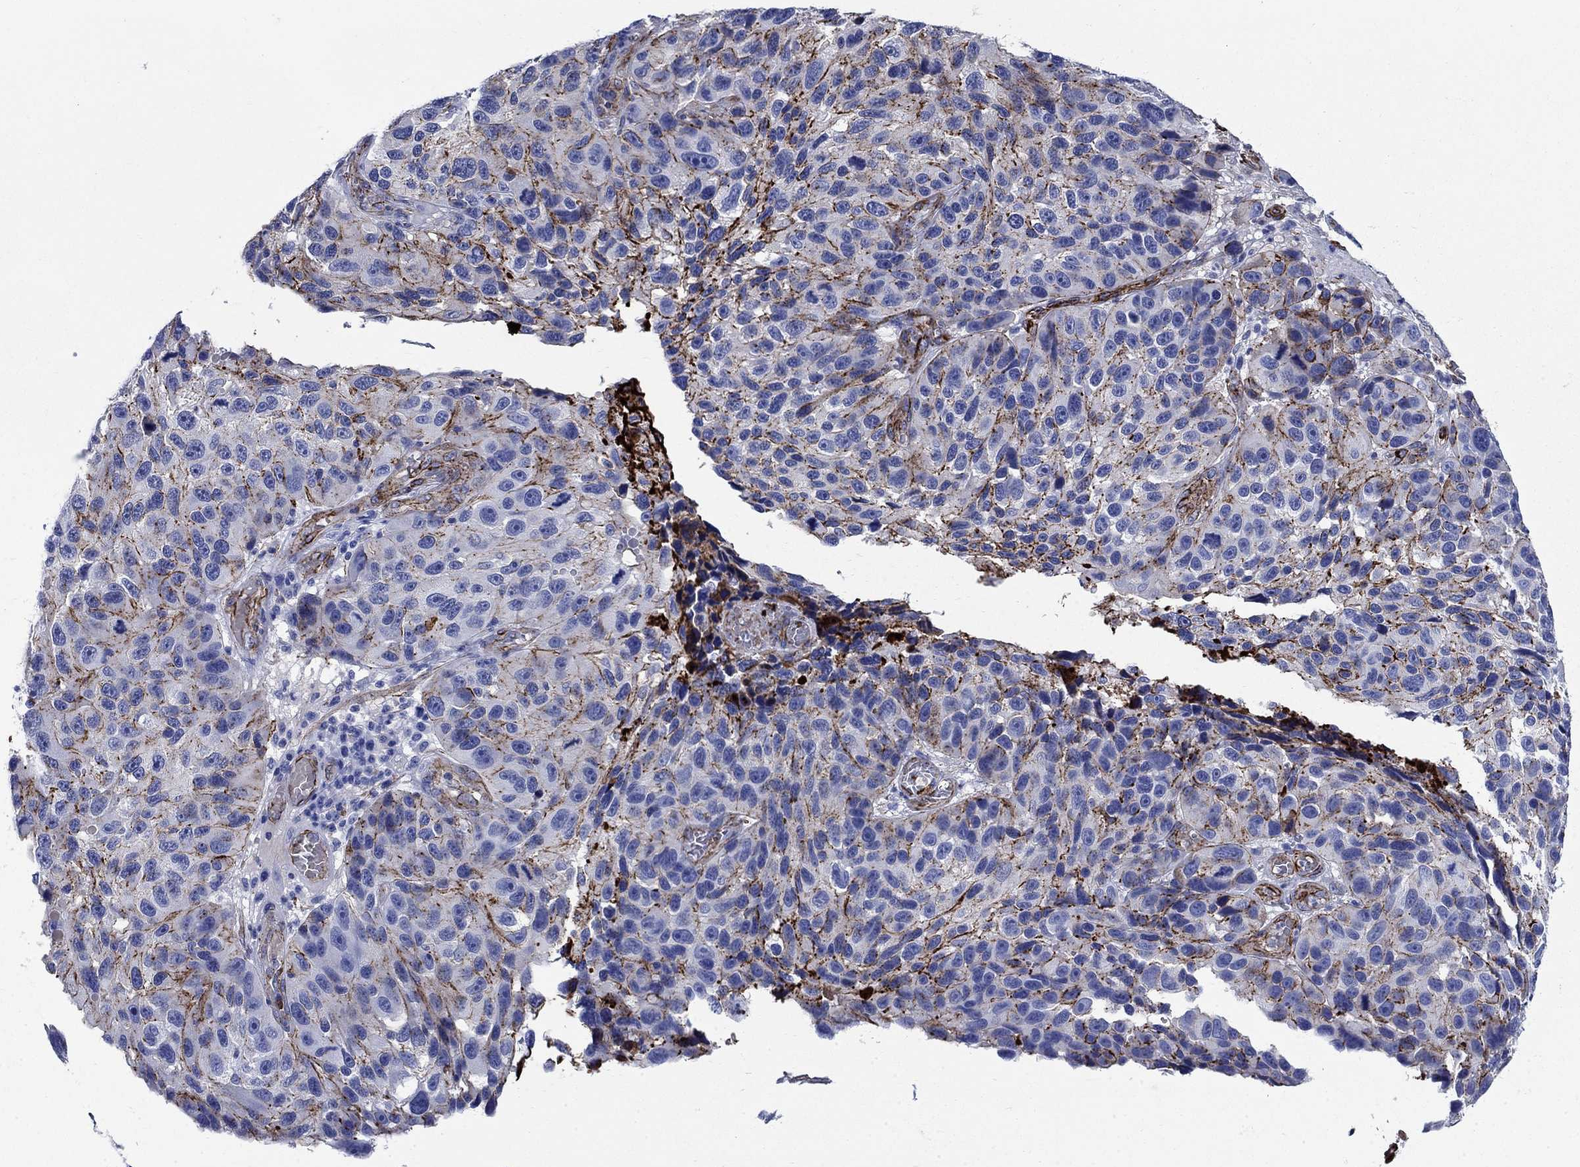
{"staining": {"intensity": "moderate", "quantity": "<25%", "location": "cytoplasmic/membranous"}, "tissue": "melanoma", "cell_type": "Tumor cells", "image_type": "cancer", "snomed": [{"axis": "morphology", "description": "Malignant melanoma, NOS"}, {"axis": "topography", "description": "Skin"}], "caption": "Melanoma stained with DAB IHC demonstrates low levels of moderate cytoplasmic/membranous staining in about <25% of tumor cells.", "gene": "VTN", "patient": {"sex": "male", "age": 53}}